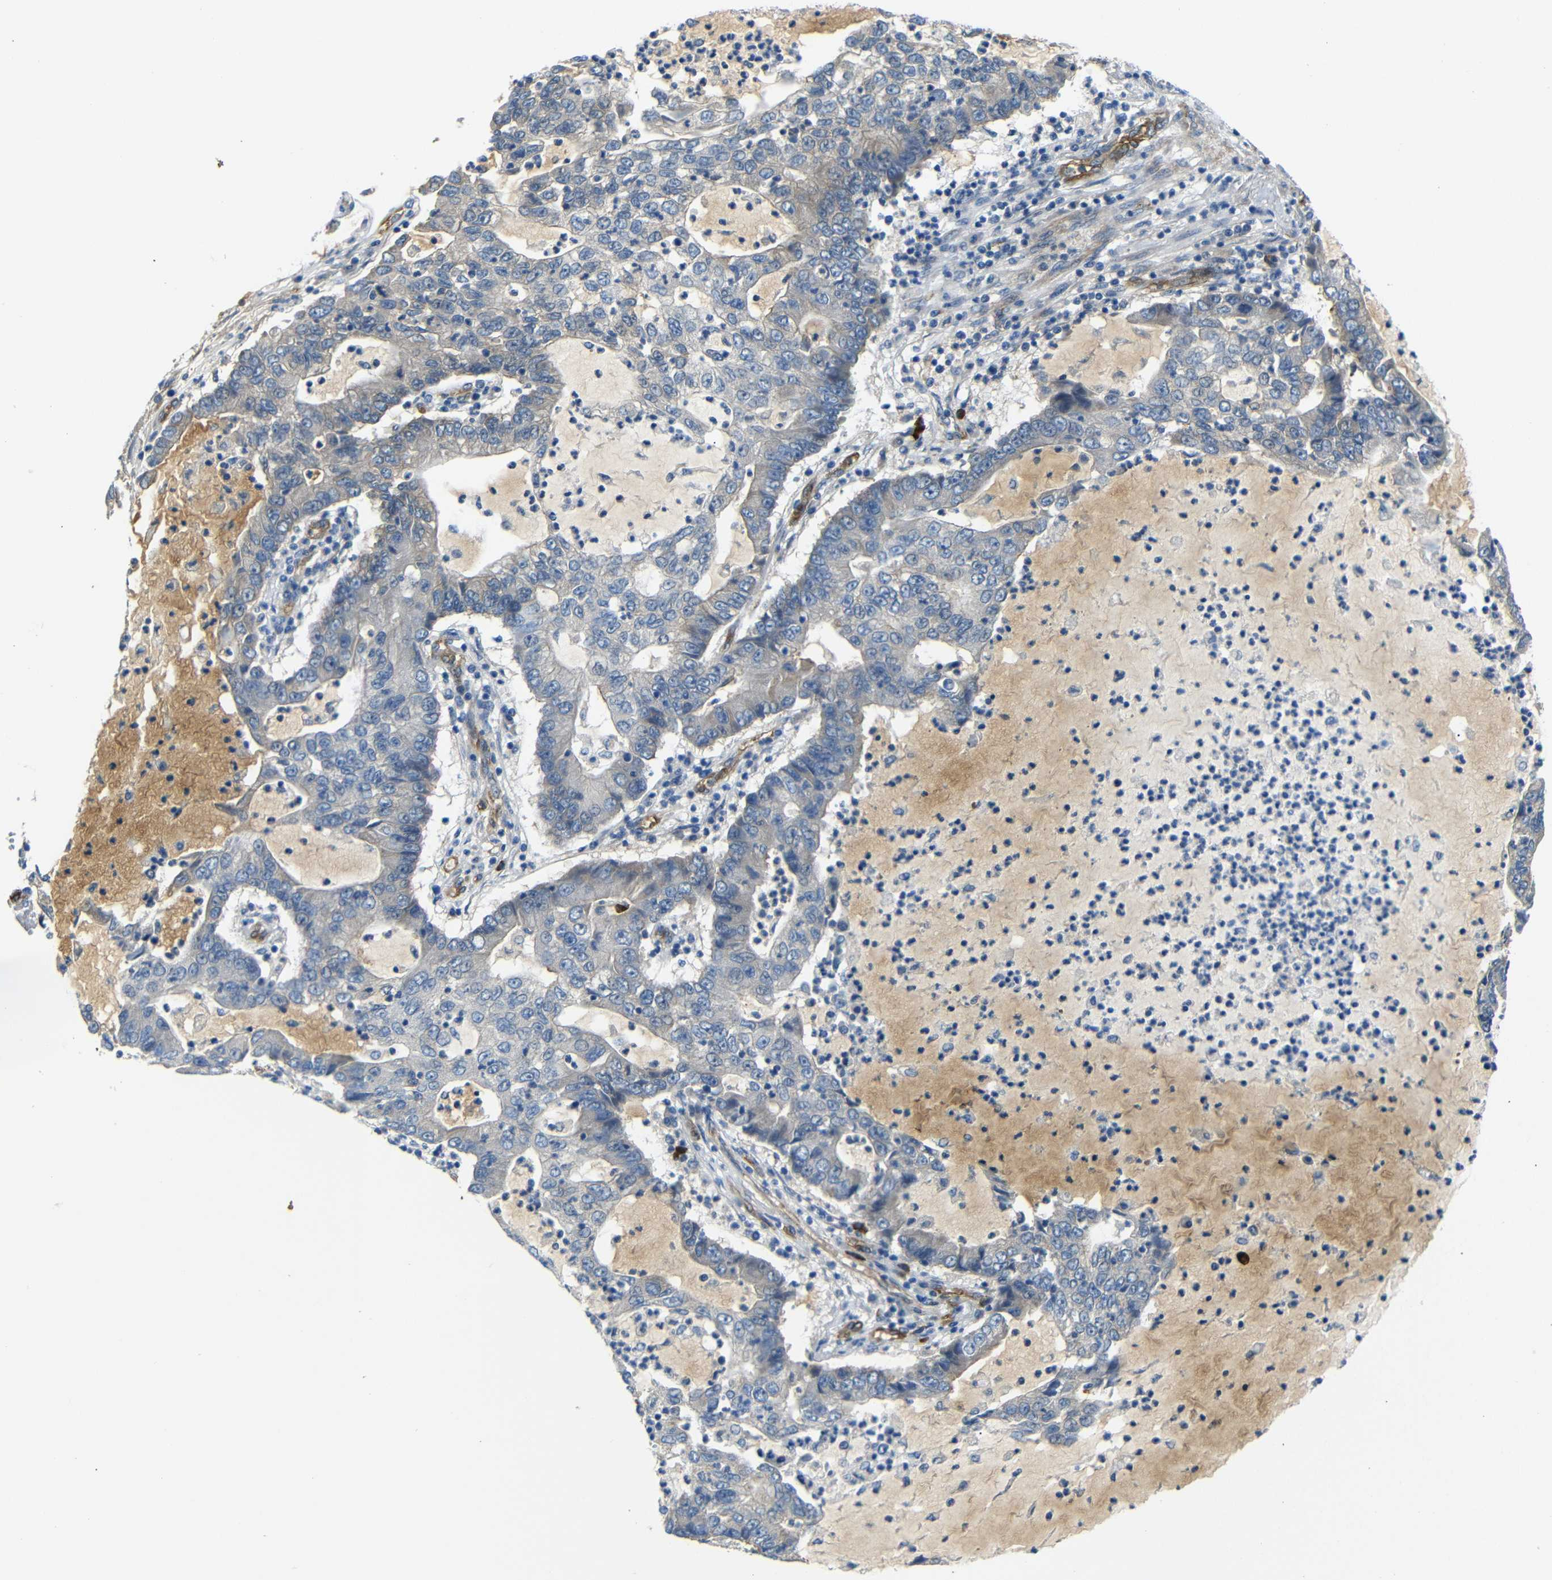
{"staining": {"intensity": "weak", "quantity": "<25%", "location": "cytoplasmic/membranous"}, "tissue": "lung cancer", "cell_type": "Tumor cells", "image_type": "cancer", "snomed": [{"axis": "morphology", "description": "Adenocarcinoma, NOS"}, {"axis": "topography", "description": "Lung"}], "caption": "Lung cancer (adenocarcinoma) was stained to show a protein in brown. There is no significant positivity in tumor cells. The staining was performed using DAB (3,3'-diaminobenzidine) to visualize the protein expression in brown, while the nuclei were stained in blue with hematoxylin (Magnification: 20x).", "gene": "MYO1B", "patient": {"sex": "female", "age": 51}}